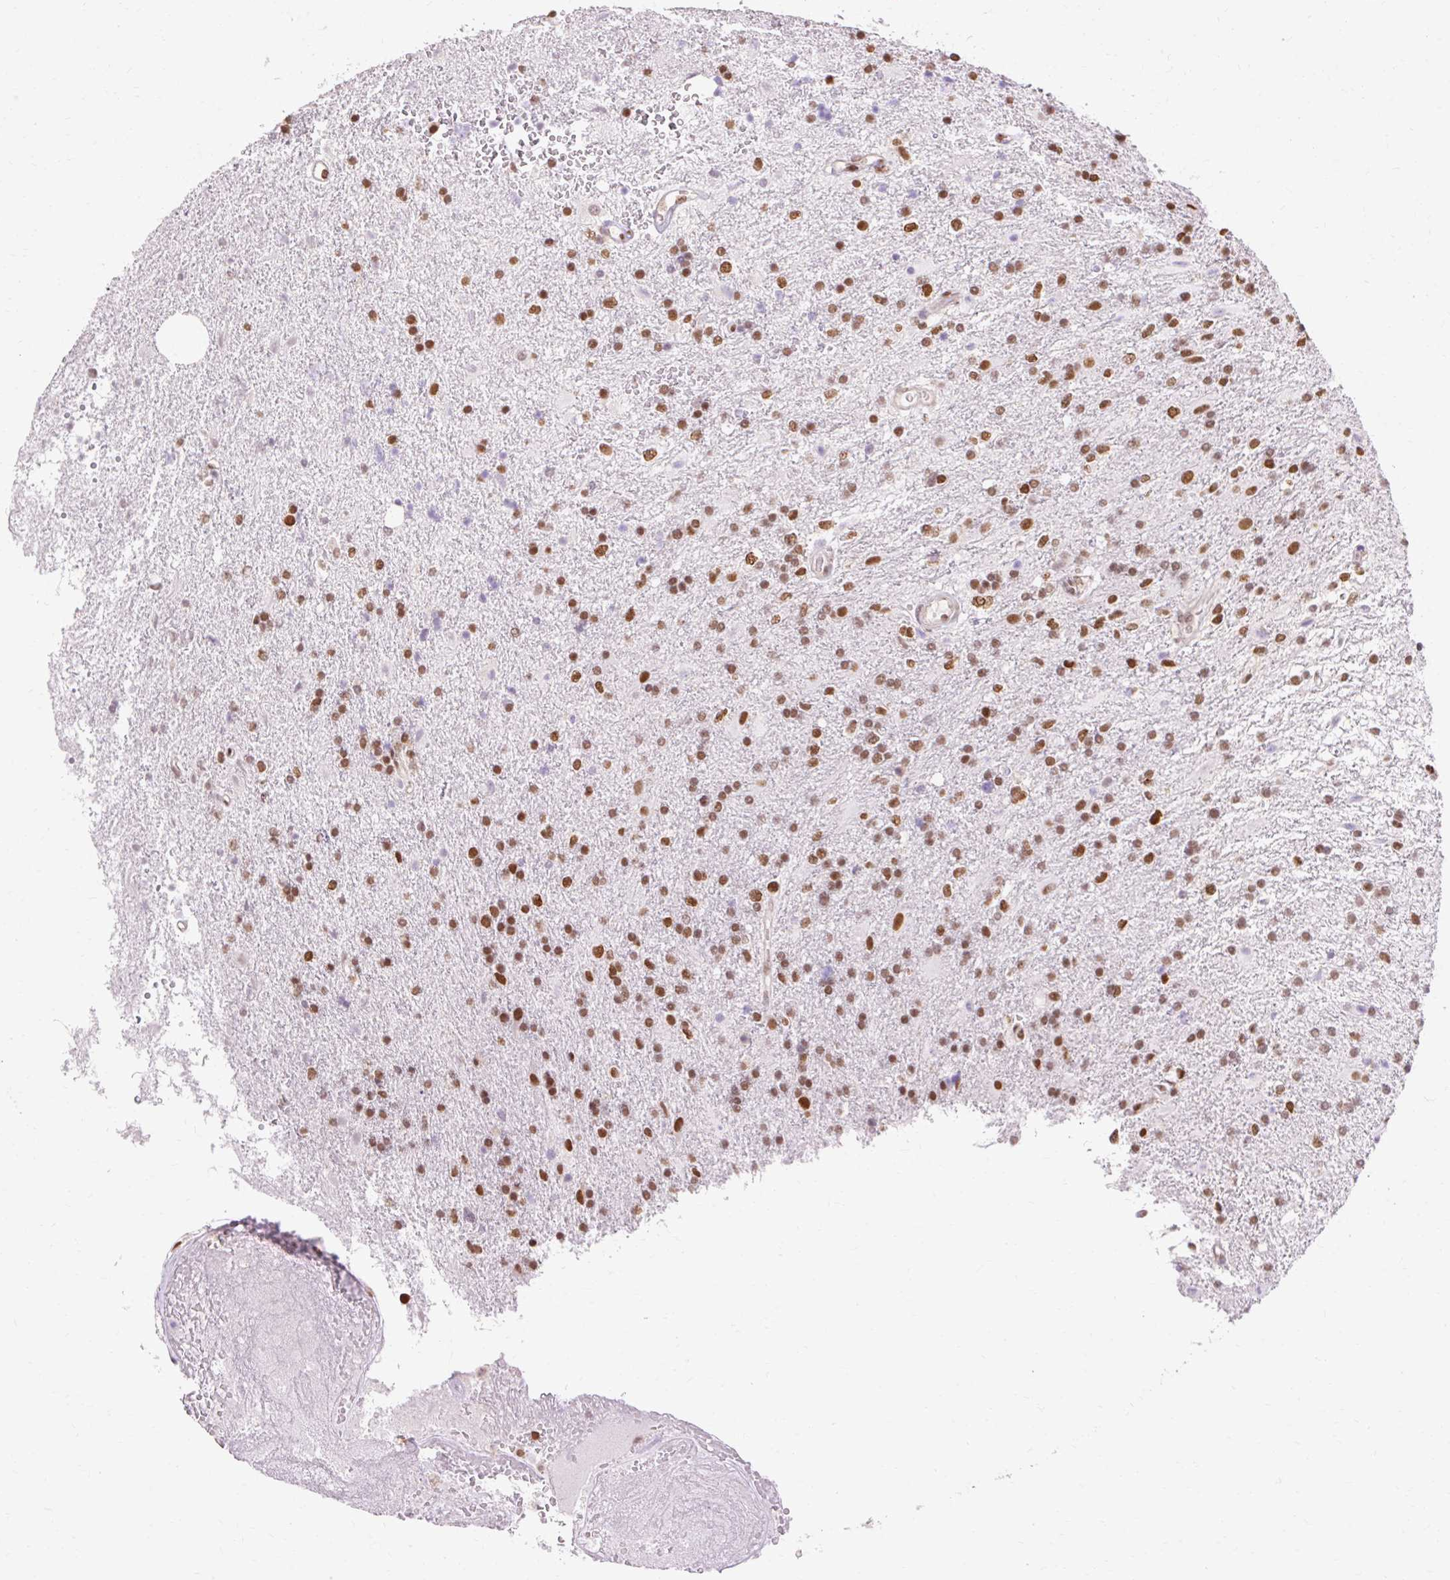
{"staining": {"intensity": "moderate", "quantity": ">75%", "location": "nuclear"}, "tissue": "glioma", "cell_type": "Tumor cells", "image_type": "cancer", "snomed": [{"axis": "morphology", "description": "Glioma, malignant, High grade"}, {"axis": "topography", "description": "Brain"}], "caption": "Immunohistochemistry histopathology image of human malignant glioma (high-grade) stained for a protein (brown), which reveals medium levels of moderate nuclear positivity in about >75% of tumor cells.", "gene": "NPIPB12", "patient": {"sex": "male", "age": 56}}